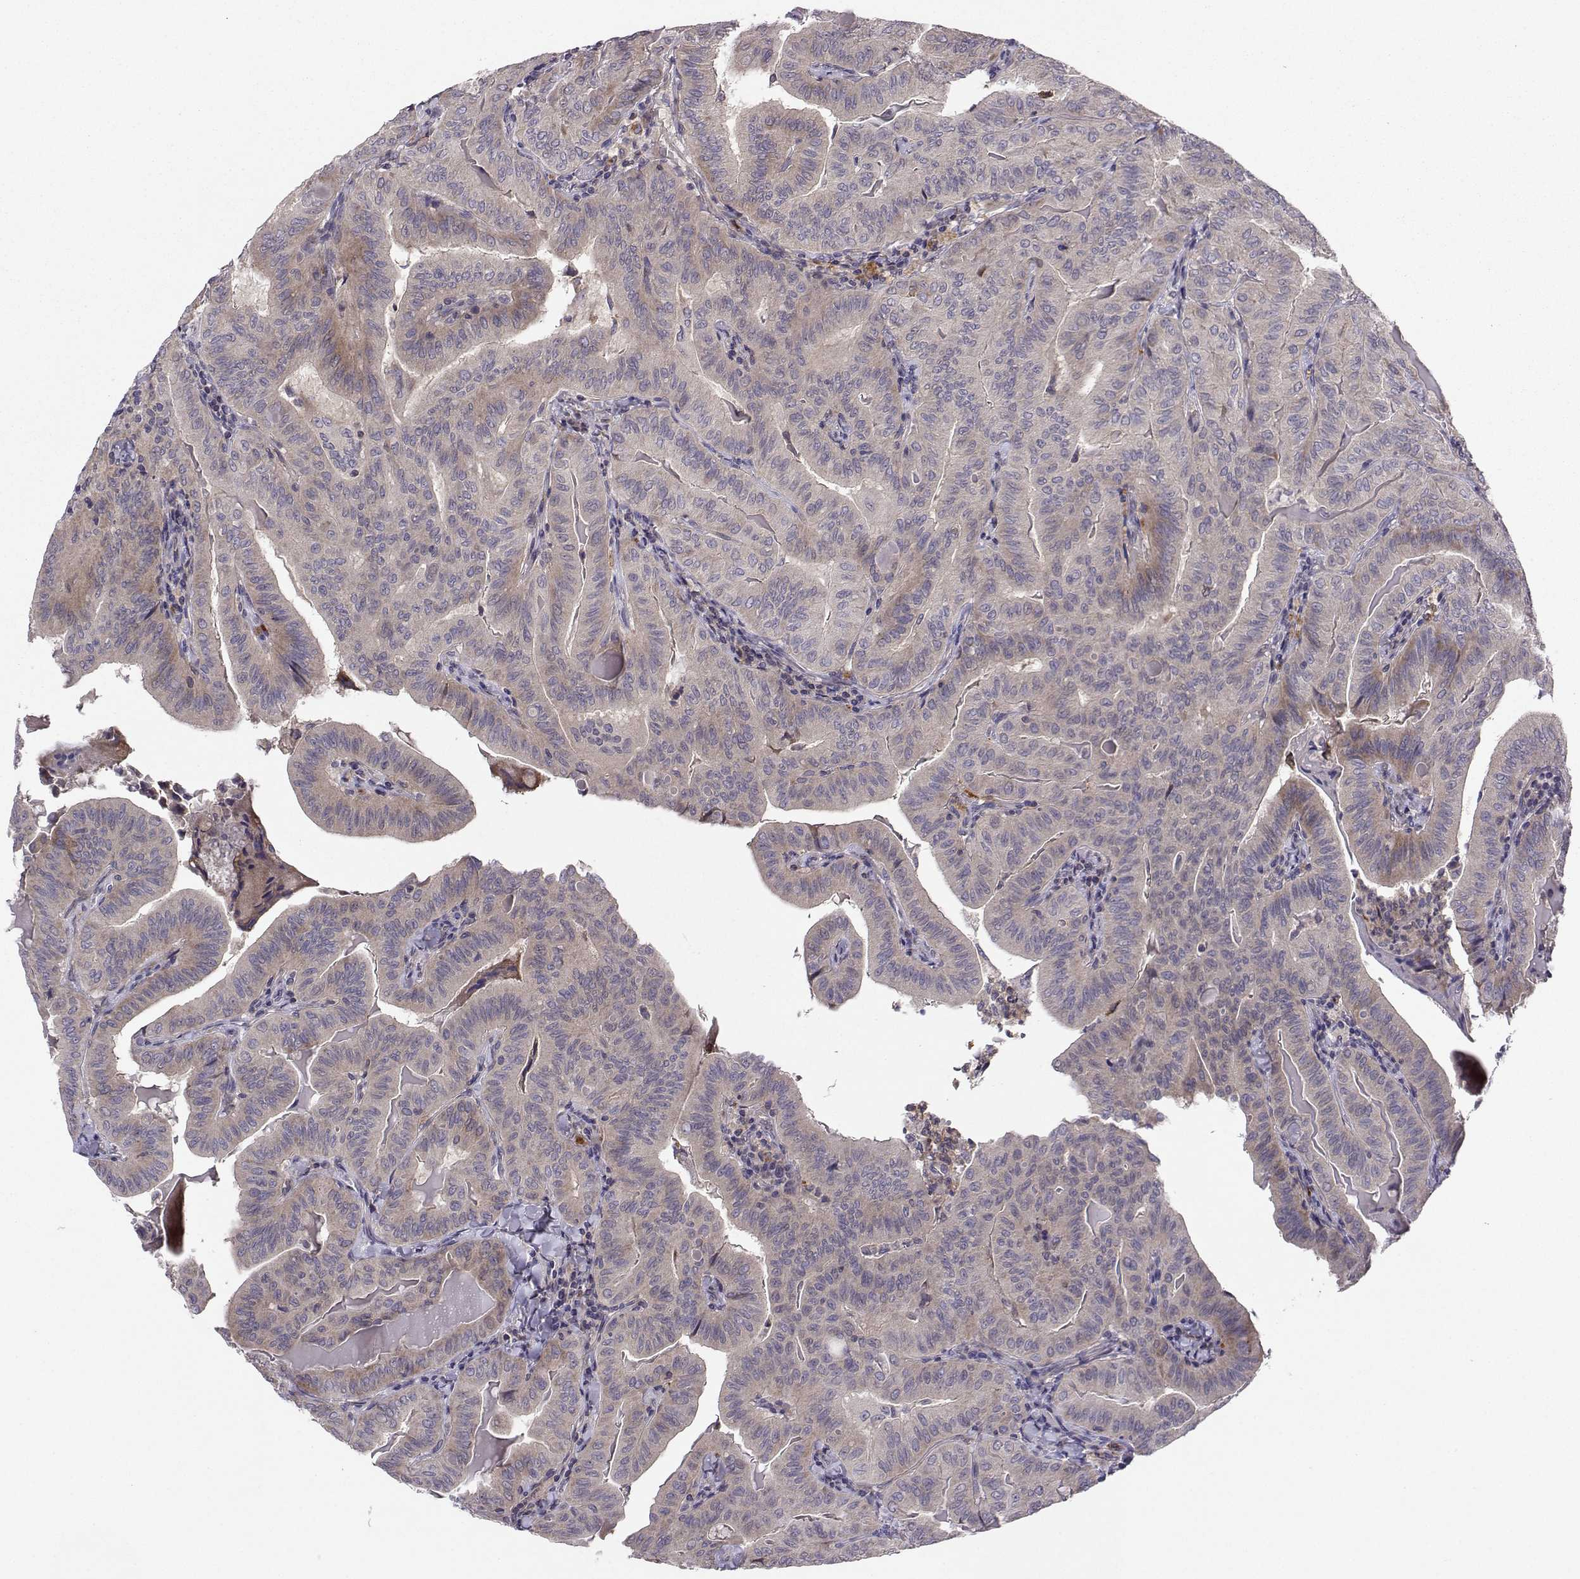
{"staining": {"intensity": "weak", "quantity": "<25%", "location": "cytoplasmic/membranous"}, "tissue": "thyroid cancer", "cell_type": "Tumor cells", "image_type": "cancer", "snomed": [{"axis": "morphology", "description": "Papillary adenocarcinoma, NOS"}, {"axis": "topography", "description": "Thyroid gland"}], "caption": "DAB immunohistochemical staining of human thyroid cancer demonstrates no significant expression in tumor cells.", "gene": "STXBP5", "patient": {"sex": "female", "age": 68}}